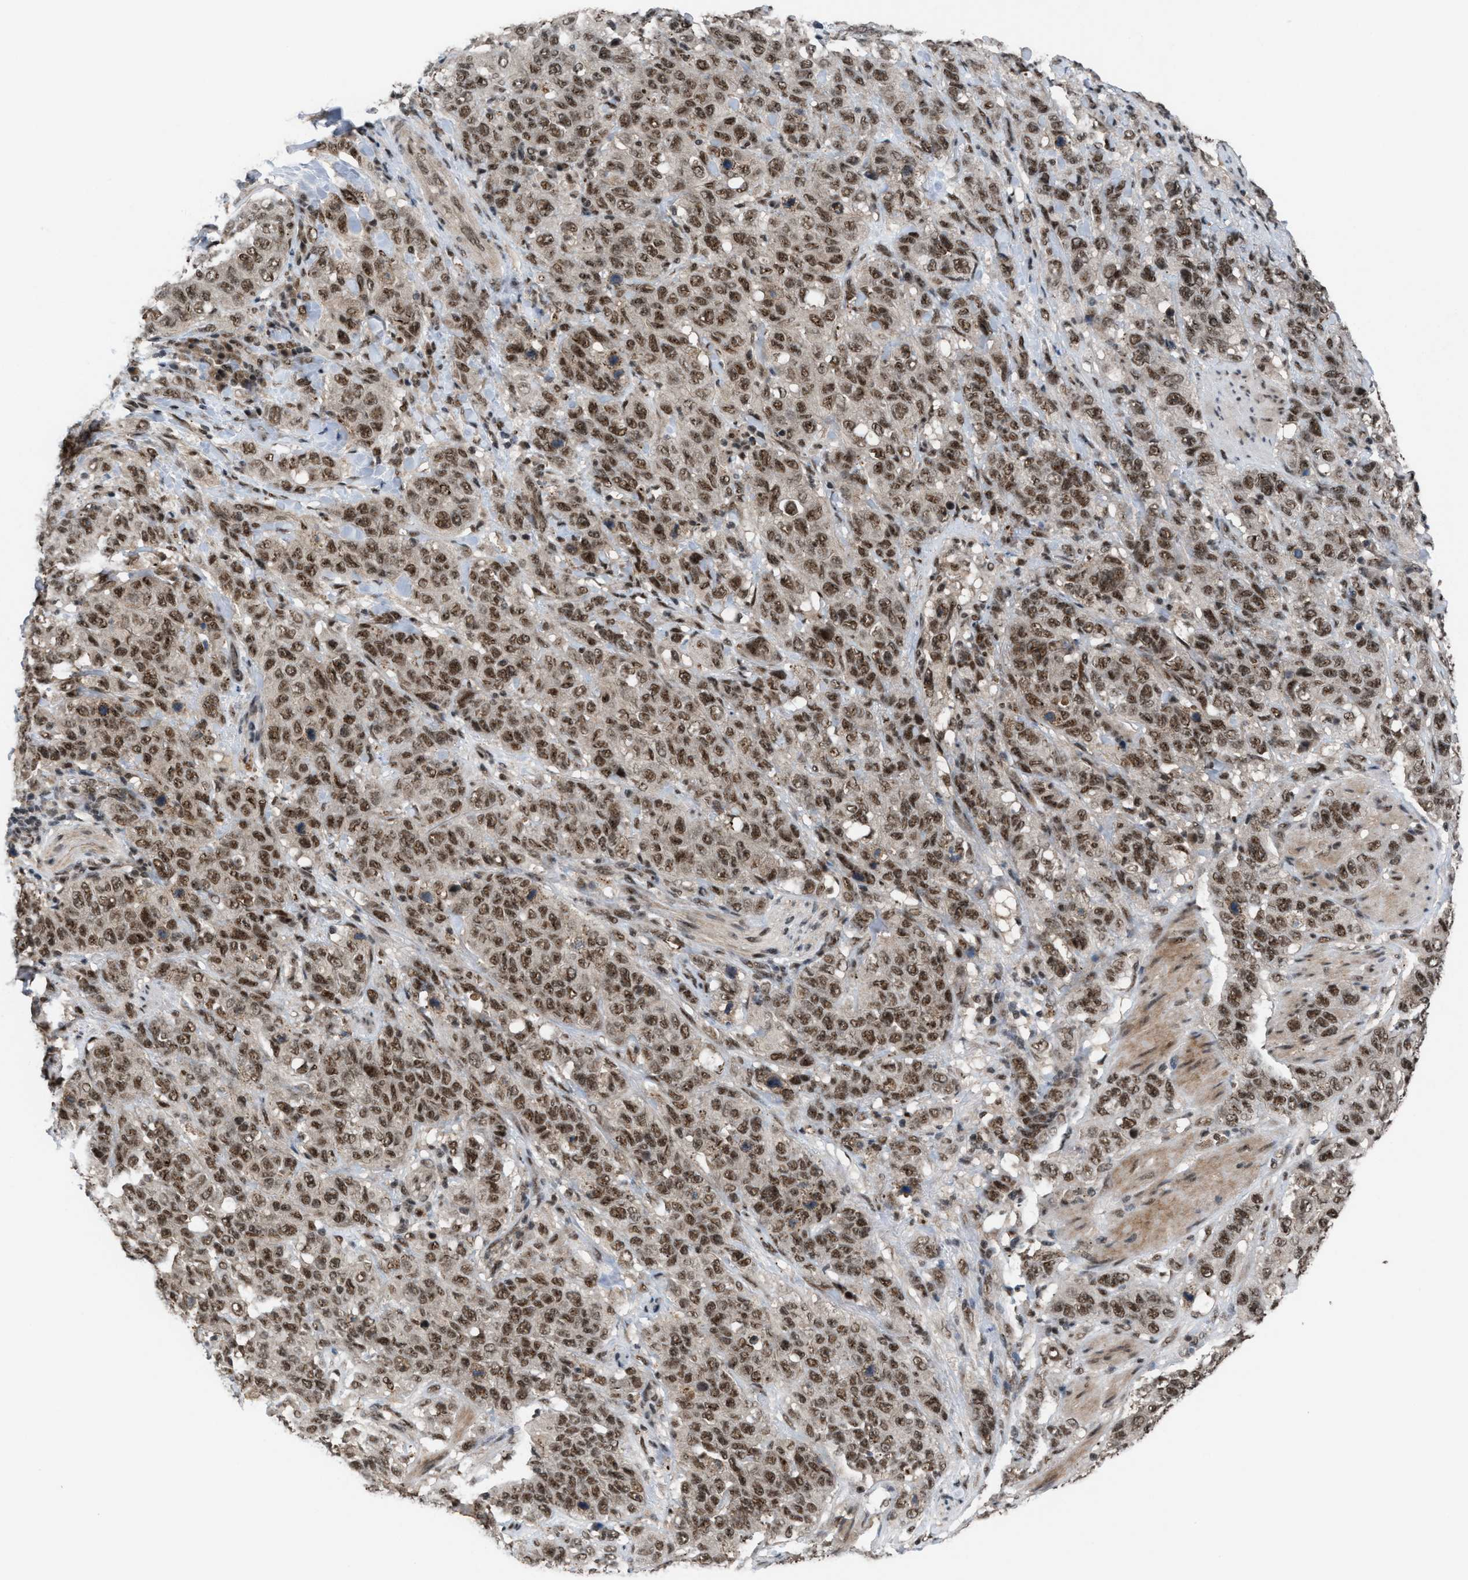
{"staining": {"intensity": "strong", "quantity": ">75%", "location": "nuclear"}, "tissue": "stomach cancer", "cell_type": "Tumor cells", "image_type": "cancer", "snomed": [{"axis": "morphology", "description": "Adenocarcinoma, NOS"}, {"axis": "topography", "description": "Stomach"}], "caption": "The immunohistochemical stain labels strong nuclear staining in tumor cells of adenocarcinoma (stomach) tissue.", "gene": "PRPF4", "patient": {"sex": "male", "age": 48}}